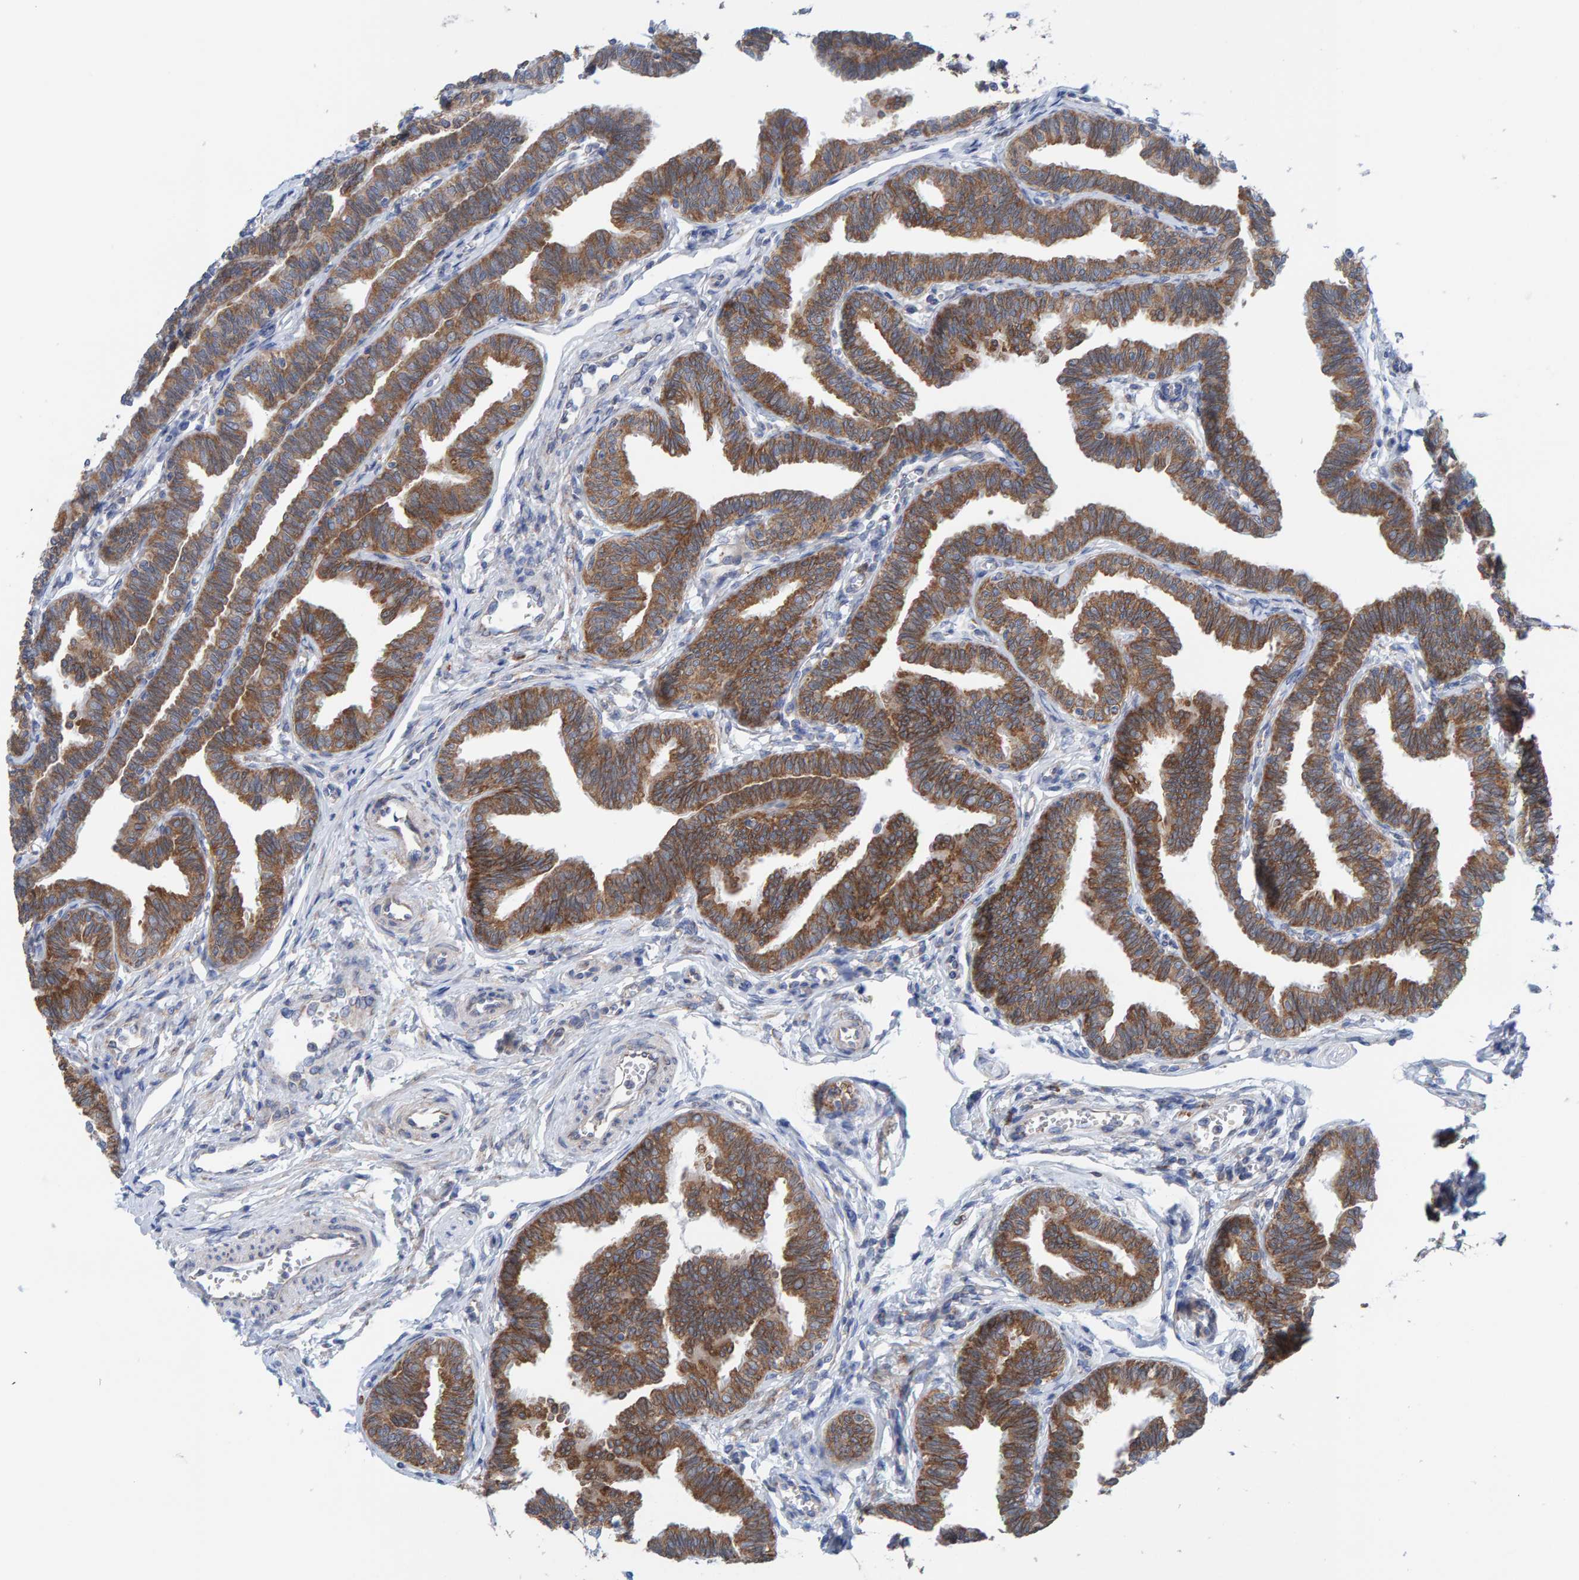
{"staining": {"intensity": "moderate", "quantity": ">75%", "location": "cytoplasmic/membranous"}, "tissue": "fallopian tube", "cell_type": "Glandular cells", "image_type": "normal", "snomed": [{"axis": "morphology", "description": "Normal tissue, NOS"}, {"axis": "topography", "description": "Fallopian tube"}, {"axis": "topography", "description": "Ovary"}], "caption": "Immunohistochemistry (IHC) micrograph of unremarkable human fallopian tube stained for a protein (brown), which displays medium levels of moderate cytoplasmic/membranous staining in approximately >75% of glandular cells.", "gene": "CDK5RAP3", "patient": {"sex": "female", "age": 23}}